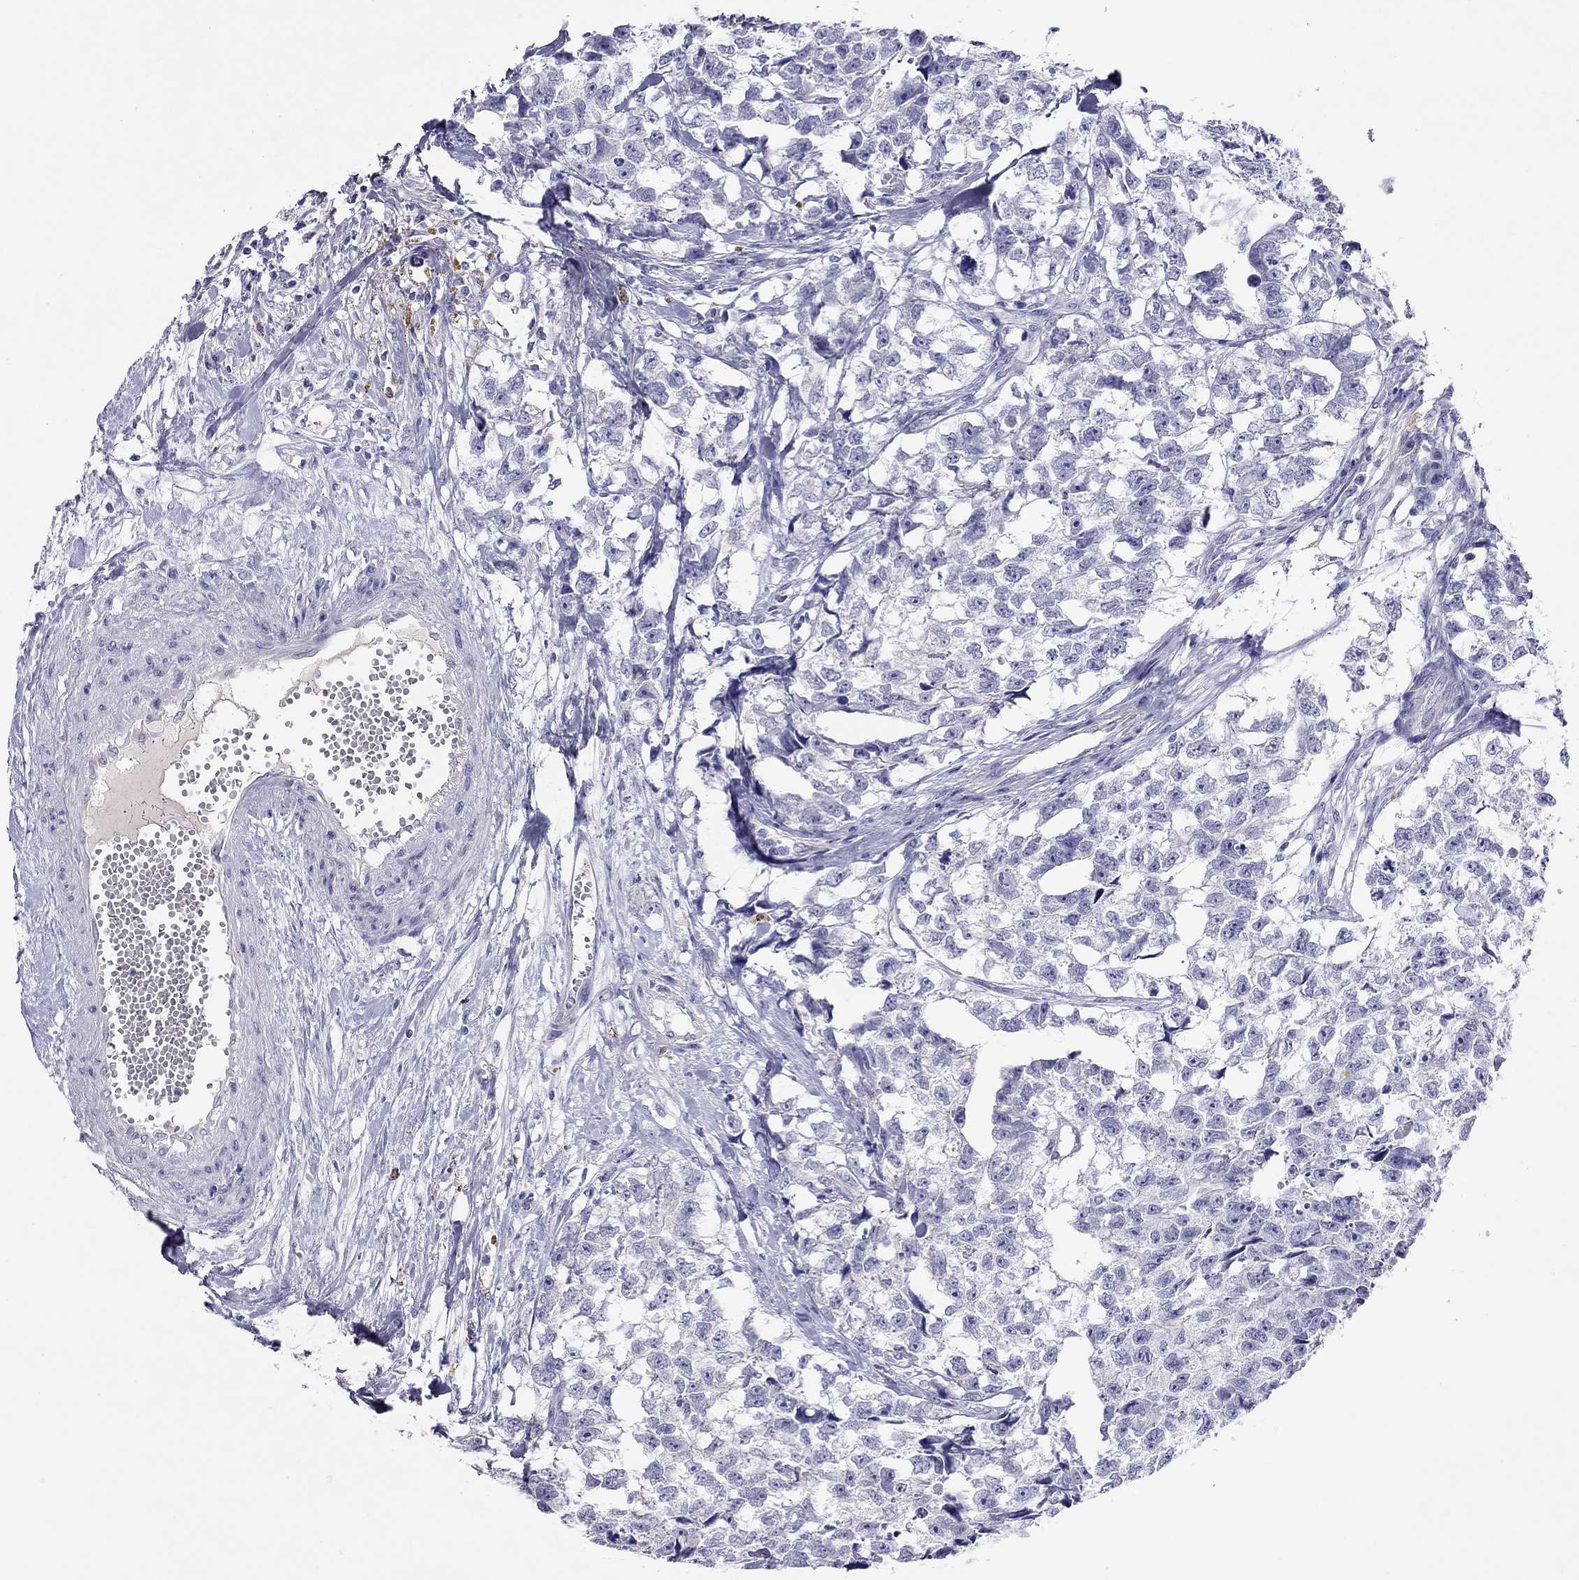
{"staining": {"intensity": "negative", "quantity": "none", "location": "none"}, "tissue": "testis cancer", "cell_type": "Tumor cells", "image_type": "cancer", "snomed": [{"axis": "morphology", "description": "Carcinoma, Embryonal, NOS"}, {"axis": "morphology", "description": "Teratoma, malignant, NOS"}, {"axis": "topography", "description": "Testis"}], "caption": "High power microscopy micrograph of an immunohistochemistry (IHC) micrograph of testis malignant teratoma, revealing no significant staining in tumor cells.", "gene": "CAPNS2", "patient": {"sex": "male", "age": 44}}